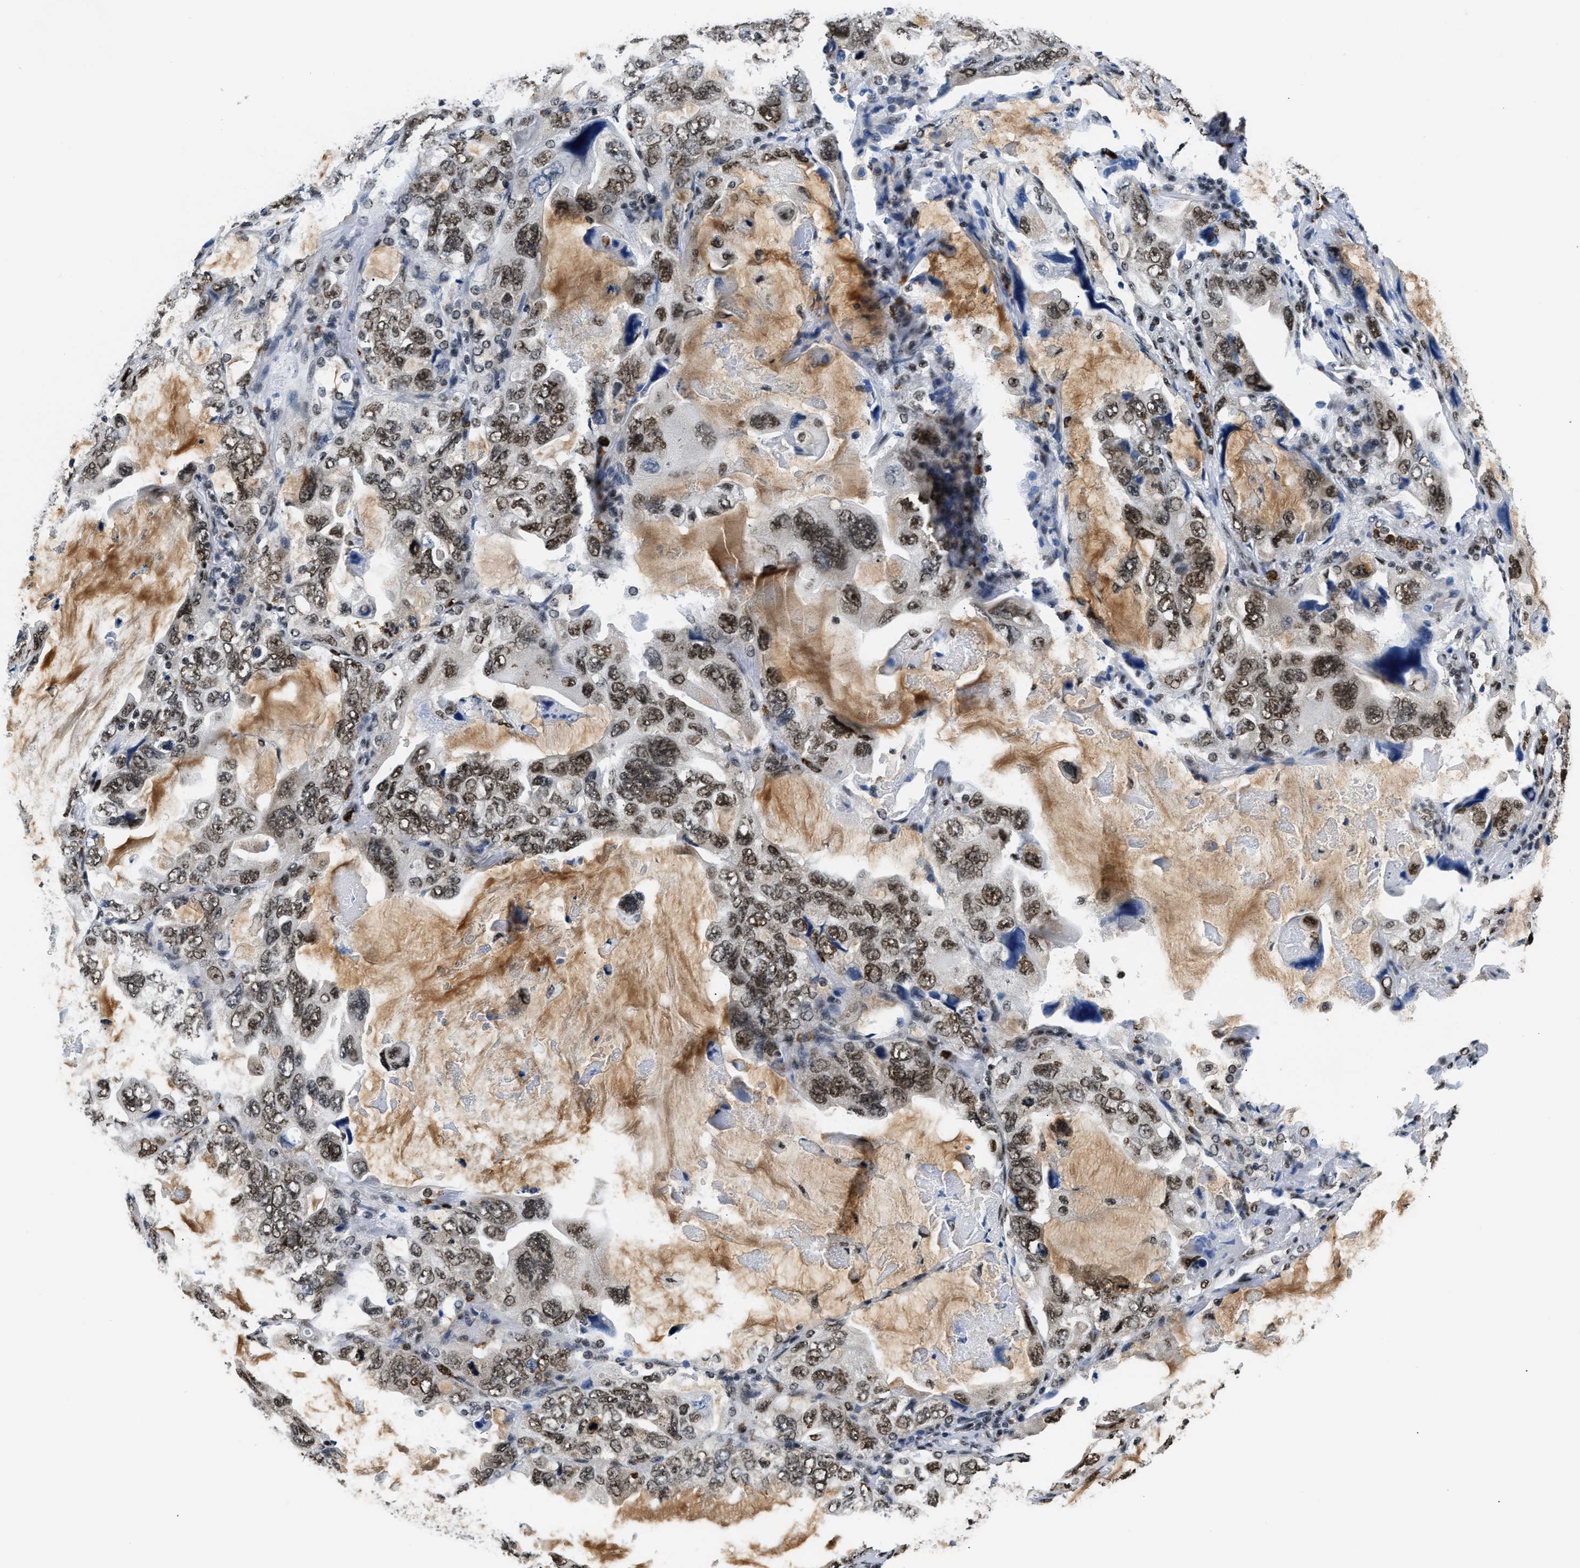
{"staining": {"intensity": "moderate", "quantity": ">75%", "location": "nuclear"}, "tissue": "lung cancer", "cell_type": "Tumor cells", "image_type": "cancer", "snomed": [{"axis": "morphology", "description": "Squamous cell carcinoma, NOS"}, {"axis": "topography", "description": "Lung"}], "caption": "Immunohistochemical staining of human lung cancer reveals medium levels of moderate nuclear protein positivity in approximately >75% of tumor cells.", "gene": "CCNDBP1", "patient": {"sex": "female", "age": 73}}